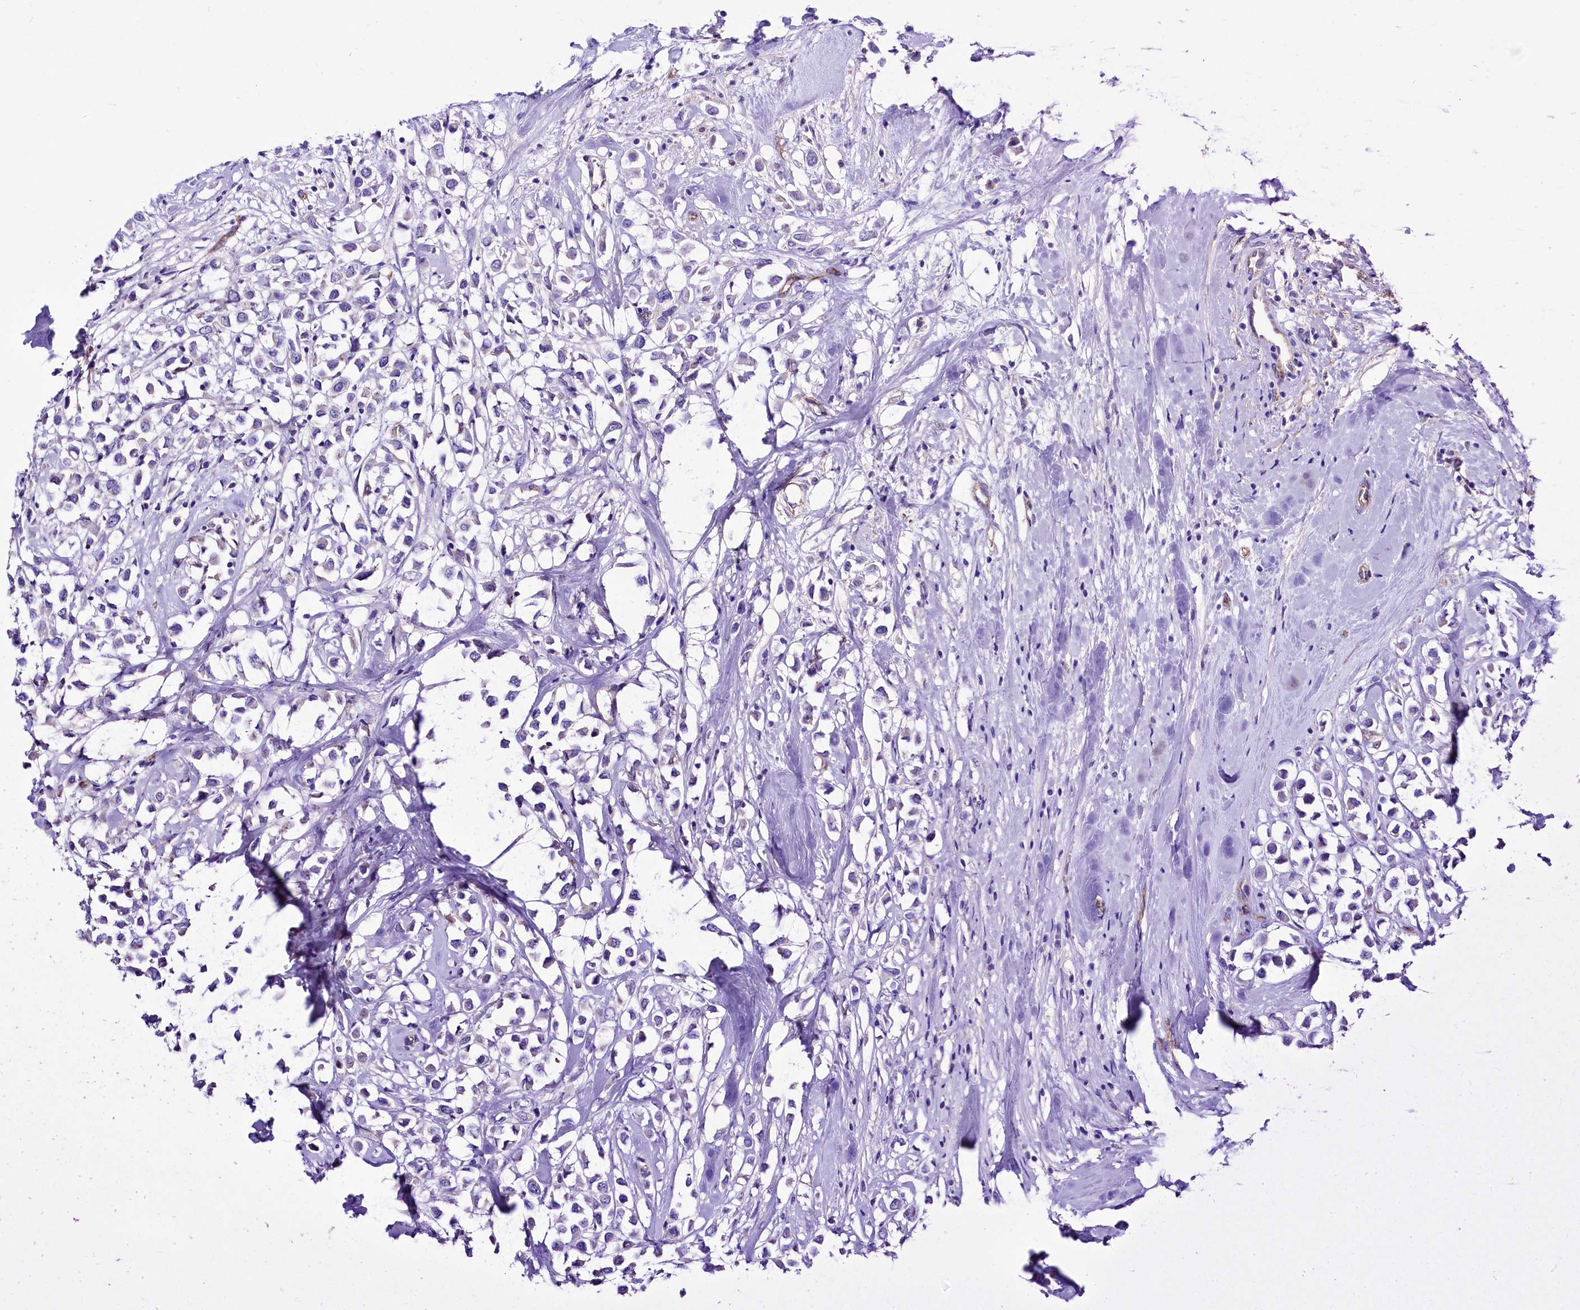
{"staining": {"intensity": "negative", "quantity": "none", "location": "none"}, "tissue": "breast cancer", "cell_type": "Tumor cells", "image_type": "cancer", "snomed": [{"axis": "morphology", "description": "Duct carcinoma"}, {"axis": "topography", "description": "Breast"}], "caption": "Tumor cells are negative for brown protein staining in infiltrating ductal carcinoma (breast).", "gene": "SLF1", "patient": {"sex": "female", "age": 87}}